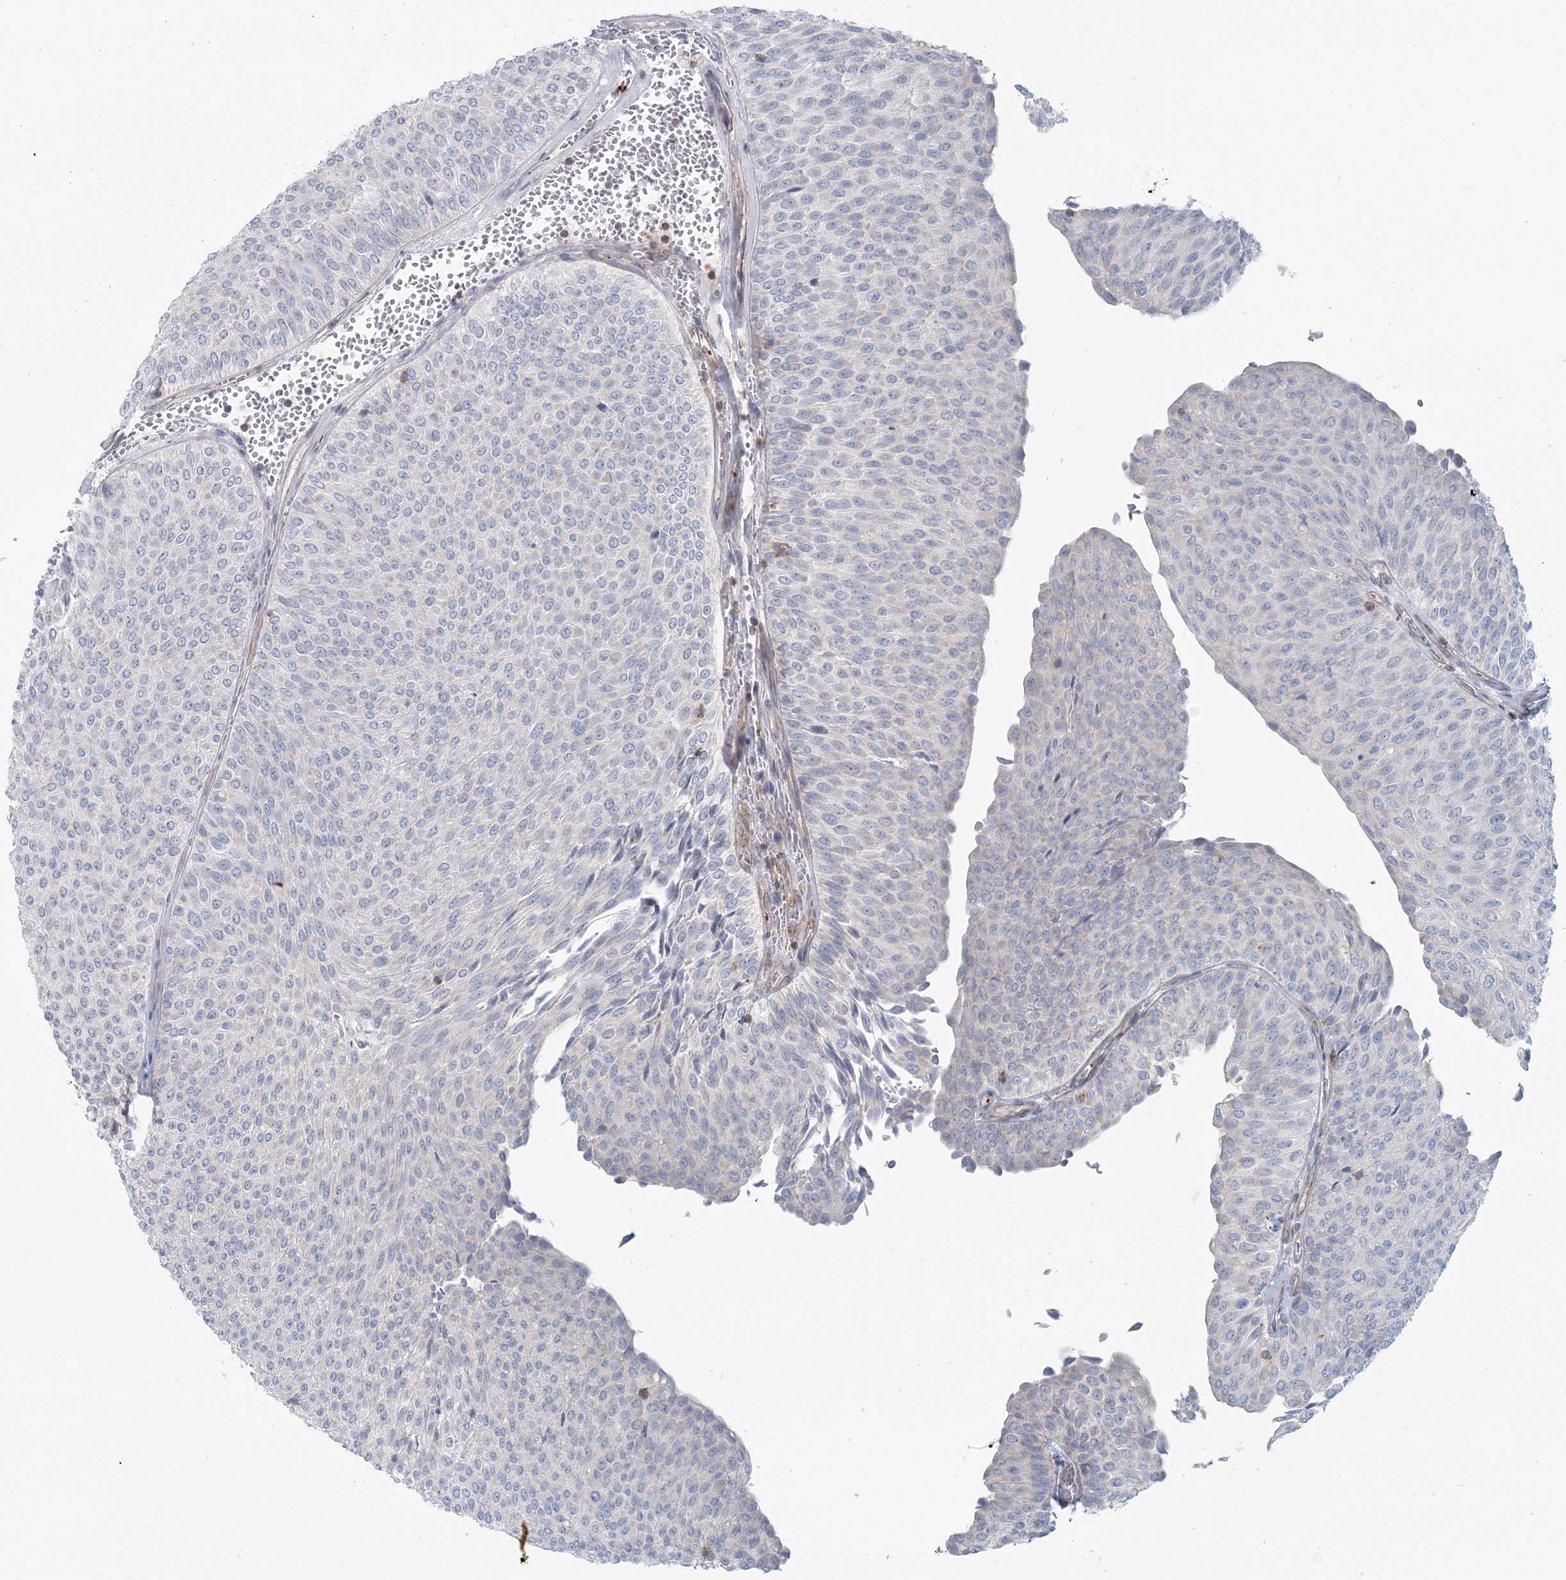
{"staining": {"intensity": "negative", "quantity": "none", "location": "none"}, "tissue": "urothelial cancer", "cell_type": "Tumor cells", "image_type": "cancer", "snomed": [{"axis": "morphology", "description": "Urothelial carcinoma, Low grade"}, {"axis": "topography", "description": "Urinary bladder"}], "caption": "This is a micrograph of IHC staining of urothelial carcinoma (low-grade), which shows no expression in tumor cells.", "gene": "CUEDC2", "patient": {"sex": "male", "age": 78}}